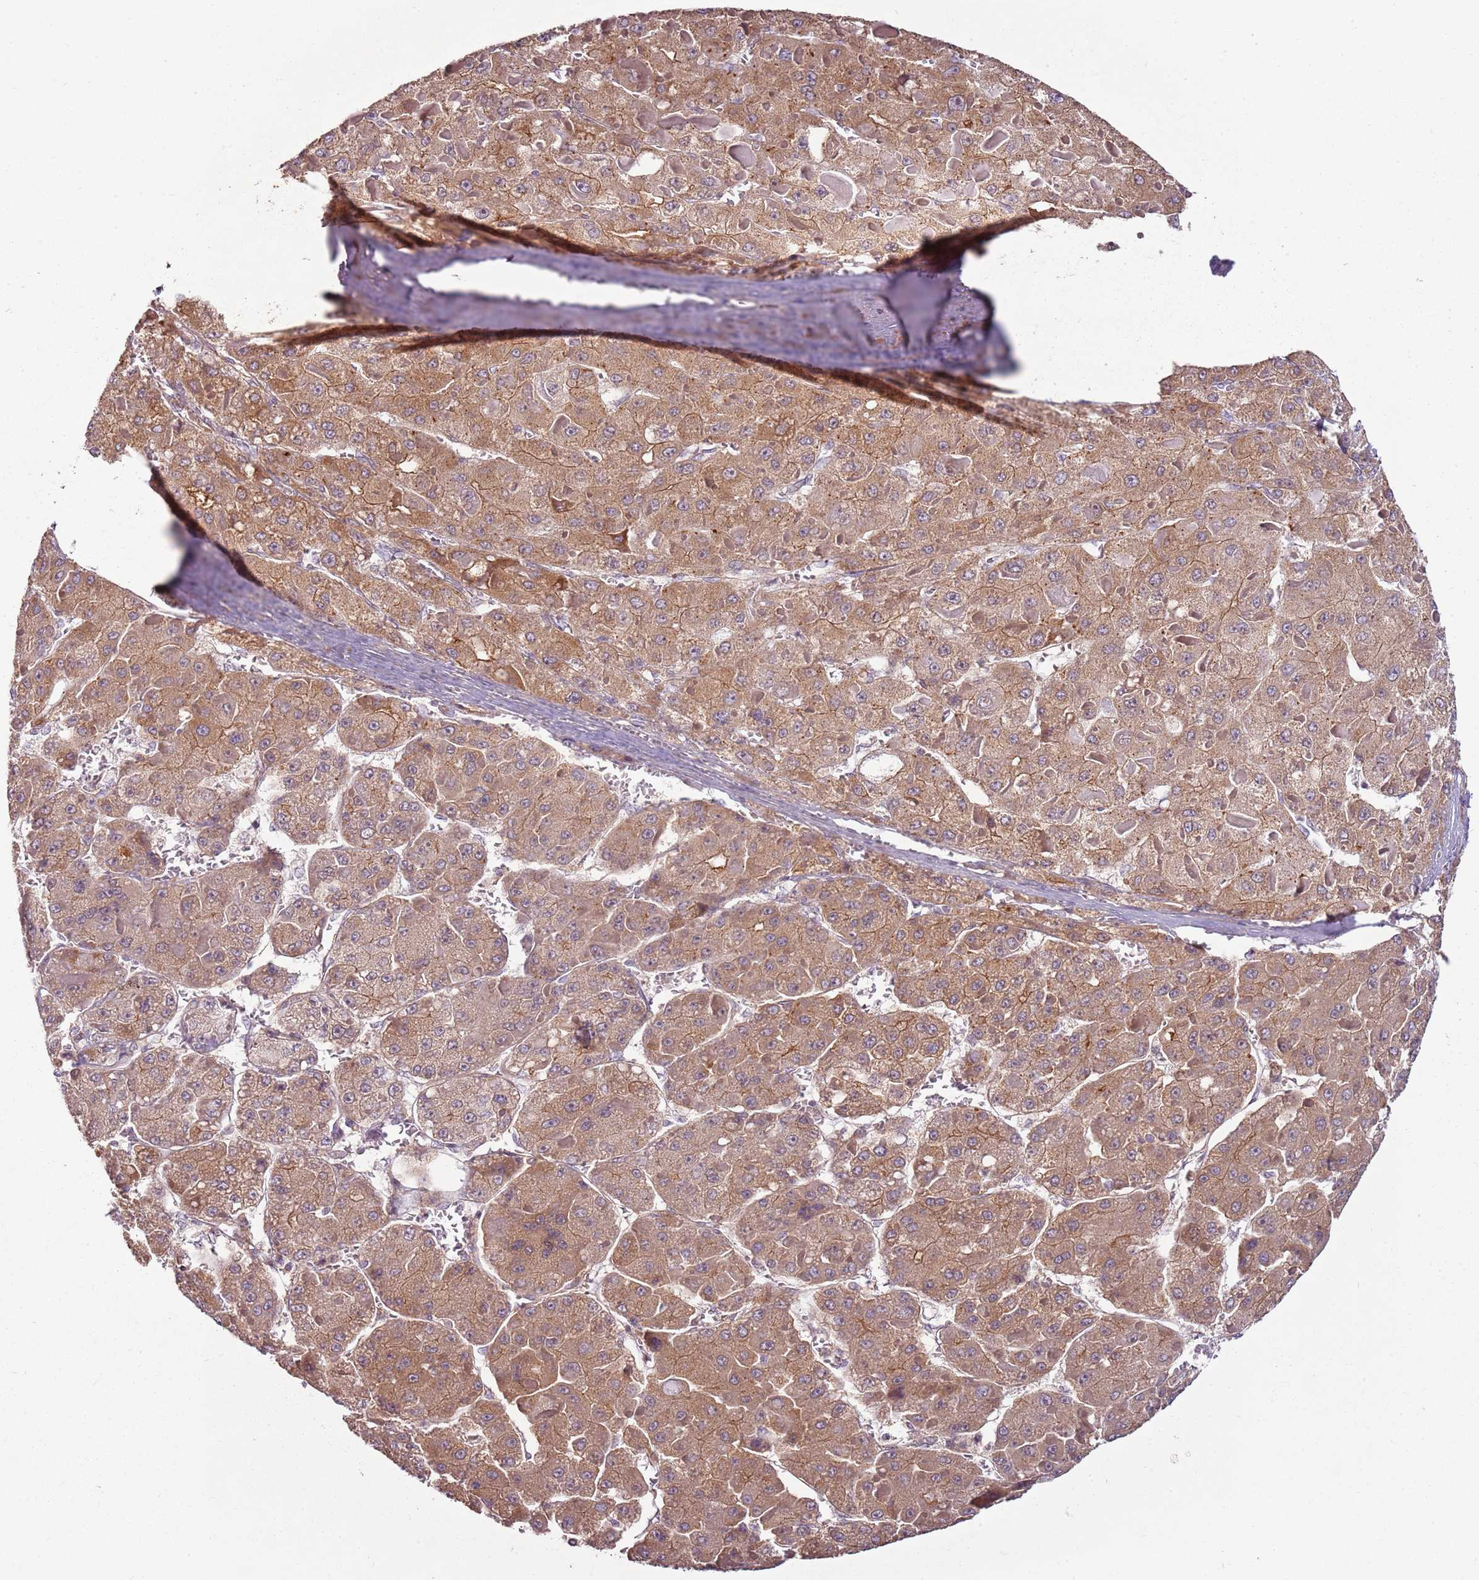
{"staining": {"intensity": "moderate", "quantity": ">75%", "location": "cytoplasmic/membranous"}, "tissue": "liver cancer", "cell_type": "Tumor cells", "image_type": "cancer", "snomed": [{"axis": "morphology", "description": "Carcinoma, Hepatocellular, NOS"}, {"axis": "topography", "description": "Liver"}], "caption": "Liver hepatocellular carcinoma tissue displays moderate cytoplasmic/membranous staining in approximately >75% of tumor cells, visualized by immunohistochemistry.", "gene": "SPATA31D1", "patient": {"sex": "female", "age": 73}}